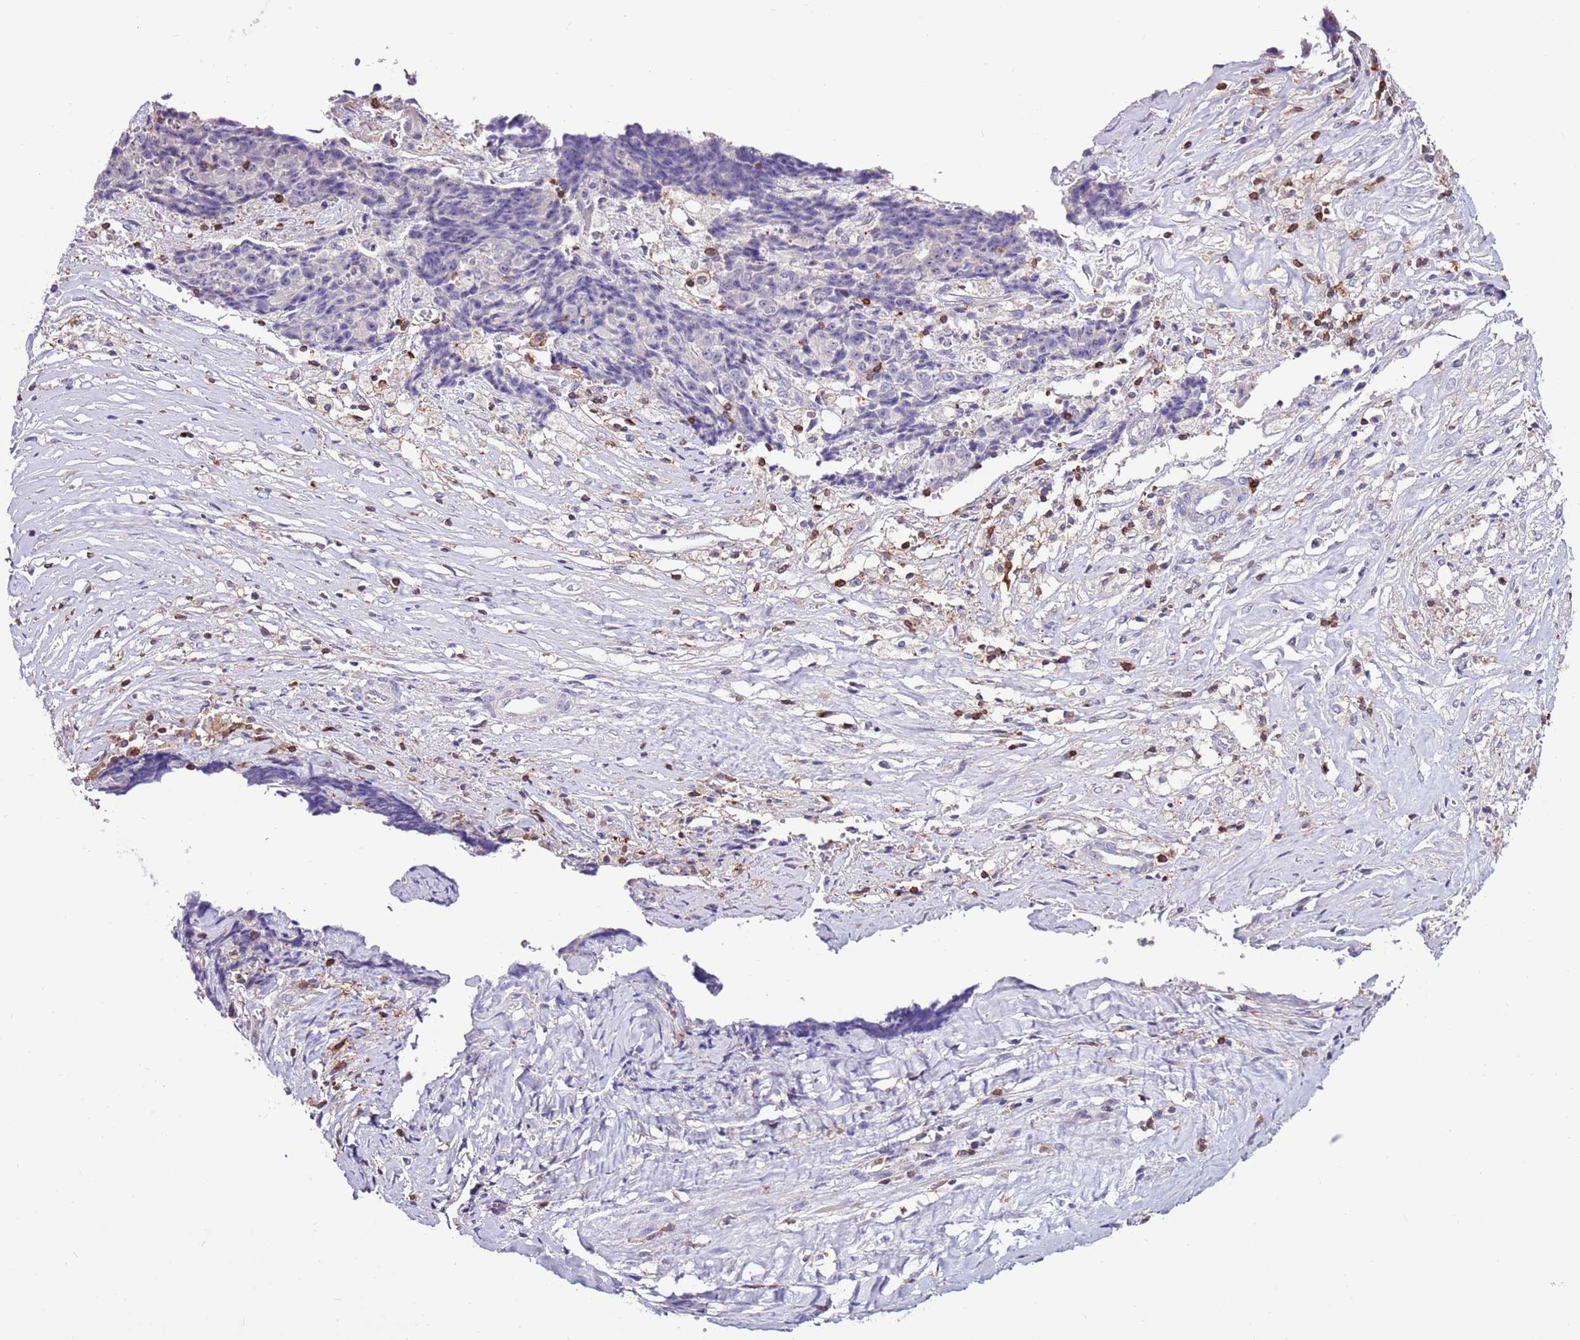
{"staining": {"intensity": "negative", "quantity": "none", "location": "none"}, "tissue": "ovarian cancer", "cell_type": "Tumor cells", "image_type": "cancer", "snomed": [{"axis": "morphology", "description": "Carcinoma, endometroid"}, {"axis": "topography", "description": "Ovary"}], "caption": "Histopathology image shows no protein staining in tumor cells of endometroid carcinoma (ovarian) tissue. (Immunohistochemistry, brightfield microscopy, high magnification).", "gene": "ZSWIM1", "patient": {"sex": "female", "age": 42}}